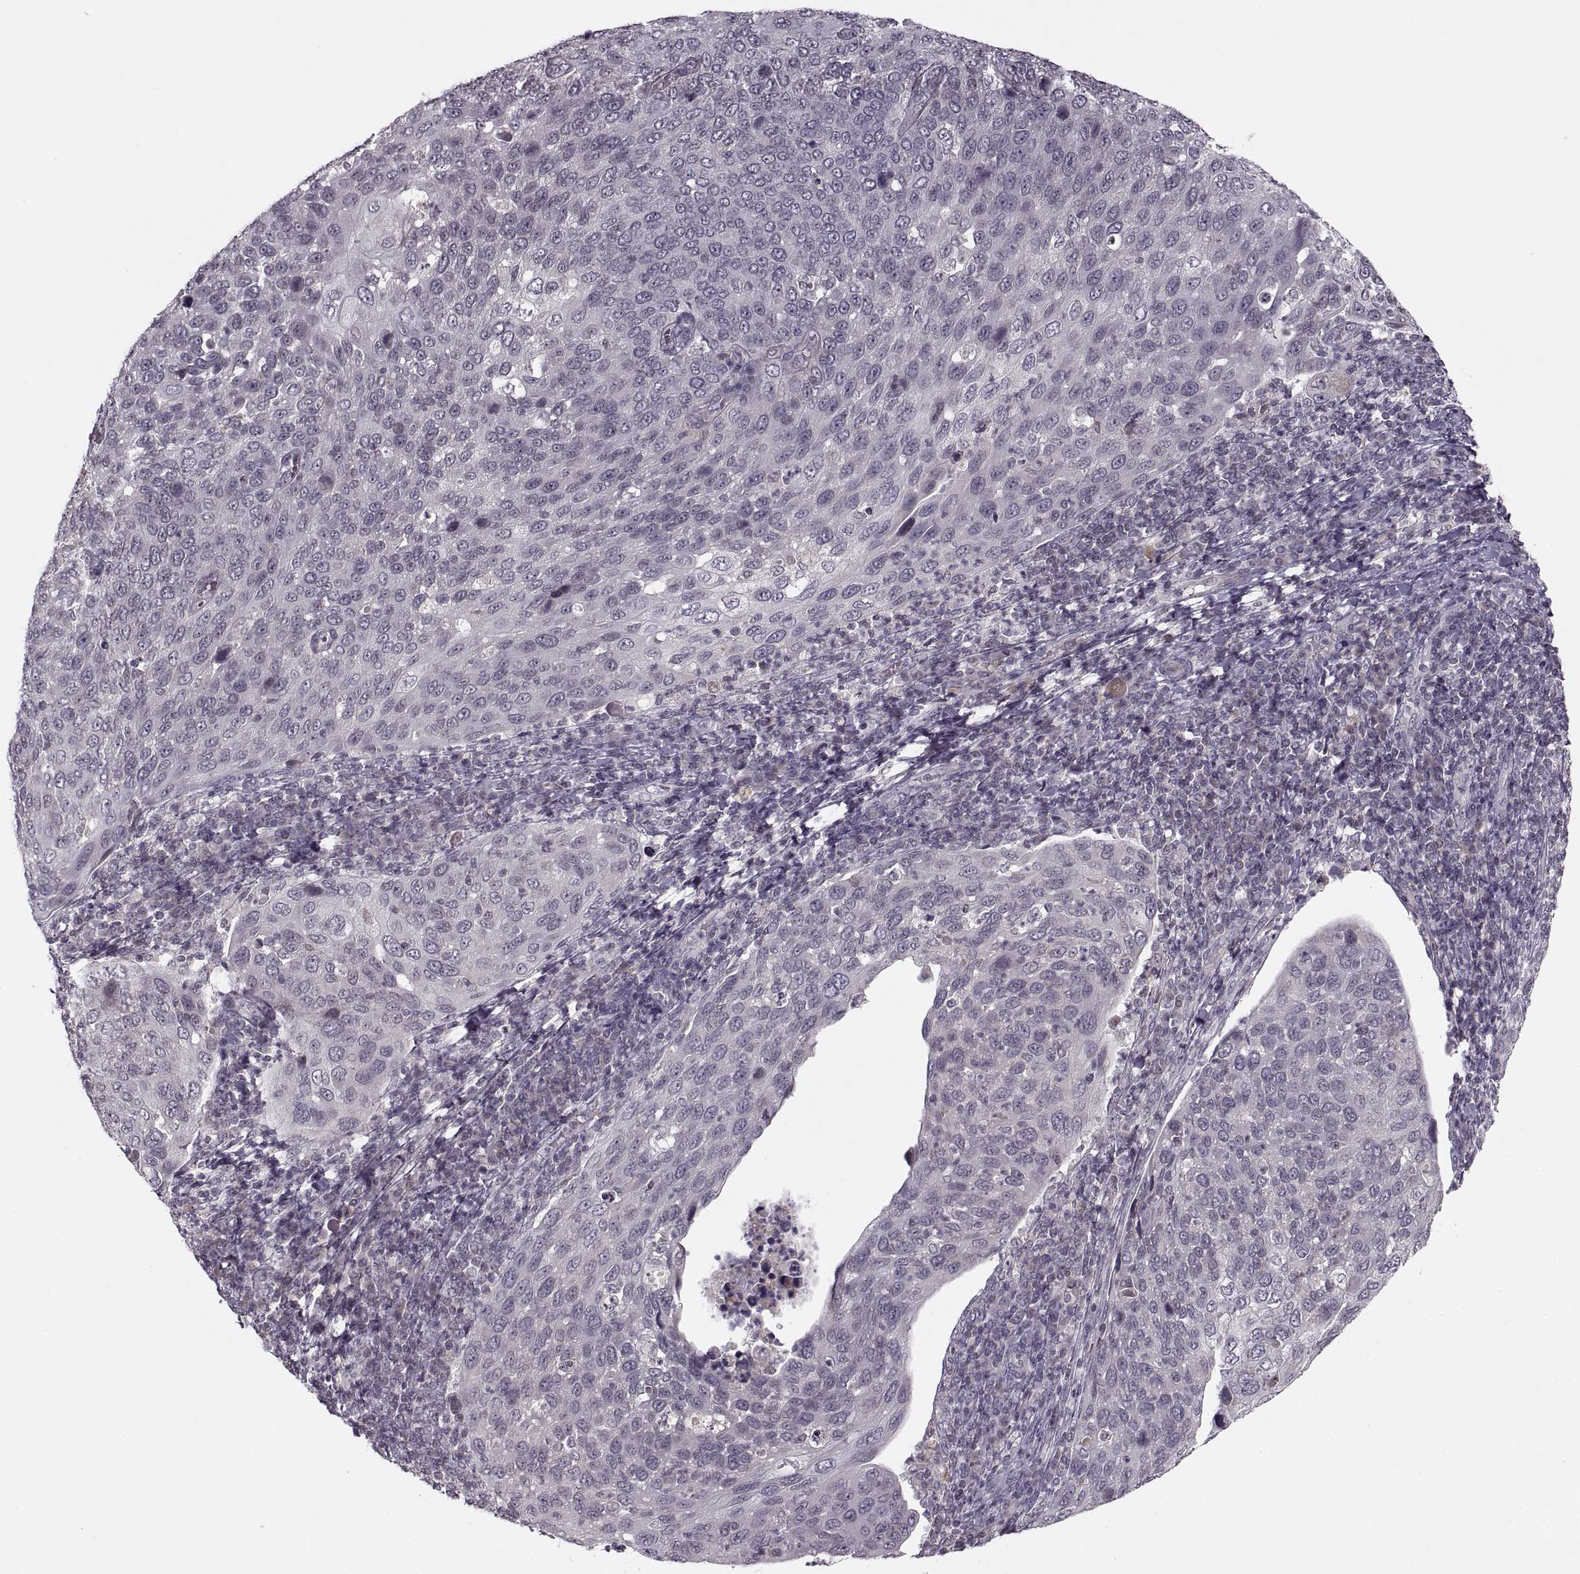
{"staining": {"intensity": "negative", "quantity": "none", "location": "none"}, "tissue": "cervical cancer", "cell_type": "Tumor cells", "image_type": "cancer", "snomed": [{"axis": "morphology", "description": "Squamous cell carcinoma, NOS"}, {"axis": "topography", "description": "Cervix"}], "caption": "Squamous cell carcinoma (cervical) was stained to show a protein in brown. There is no significant expression in tumor cells.", "gene": "ASIC3", "patient": {"sex": "female", "age": 54}}